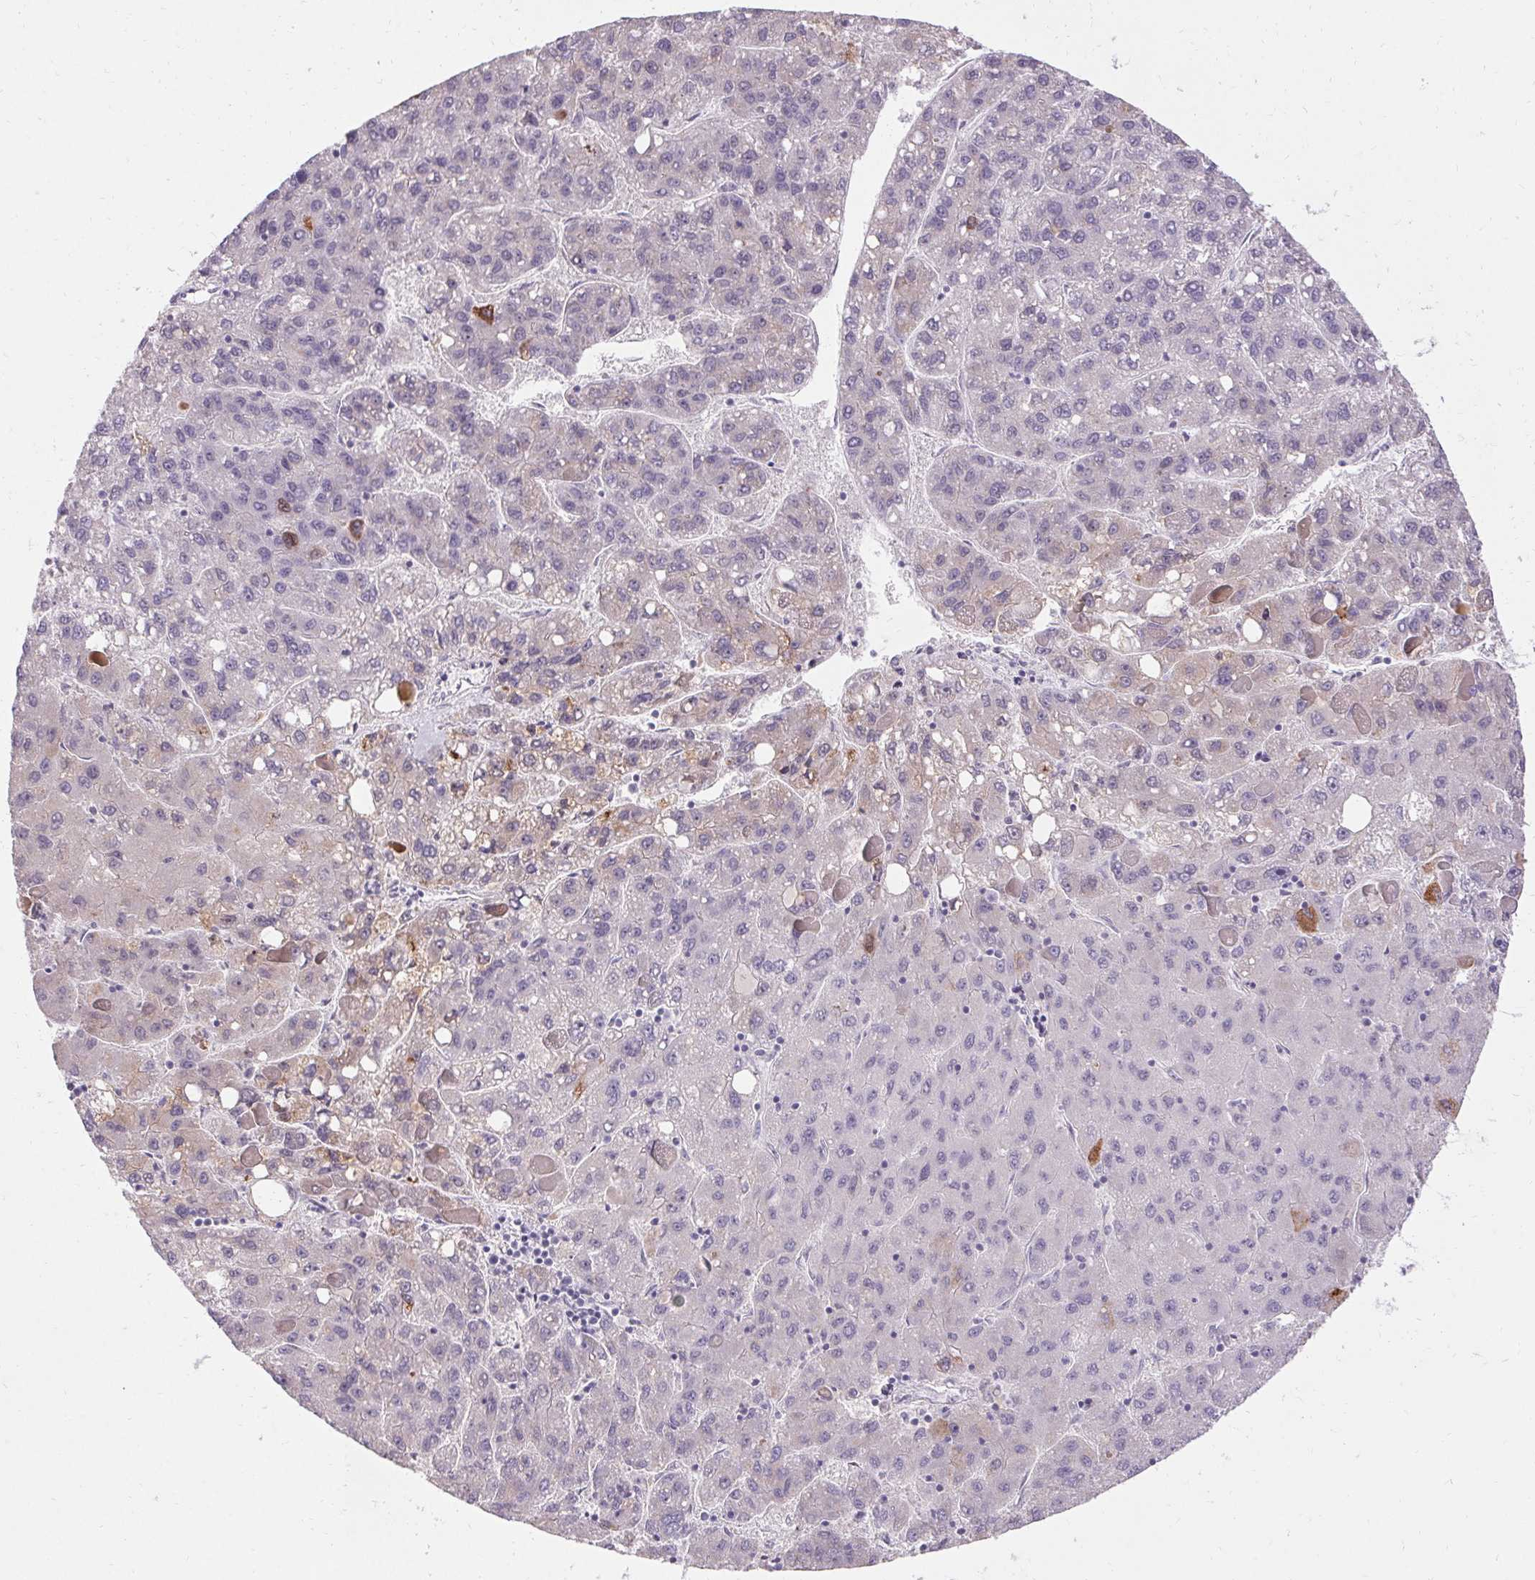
{"staining": {"intensity": "strong", "quantity": "<25%", "location": "cytoplasmic/membranous"}, "tissue": "liver cancer", "cell_type": "Tumor cells", "image_type": "cancer", "snomed": [{"axis": "morphology", "description": "Carcinoma, Hepatocellular, NOS"}, {"axis": "topography", "description": "Liver"}], "caption": "Immunohistochemistry micrograph of human liver cancer stained for a protein (brown), which shows medium levels of strong cytoplasmic/membranous expression in approximately <25% of tumor cells.", "gene": "HSD17B3", "patient": {"sex": "female", "age": 82}}